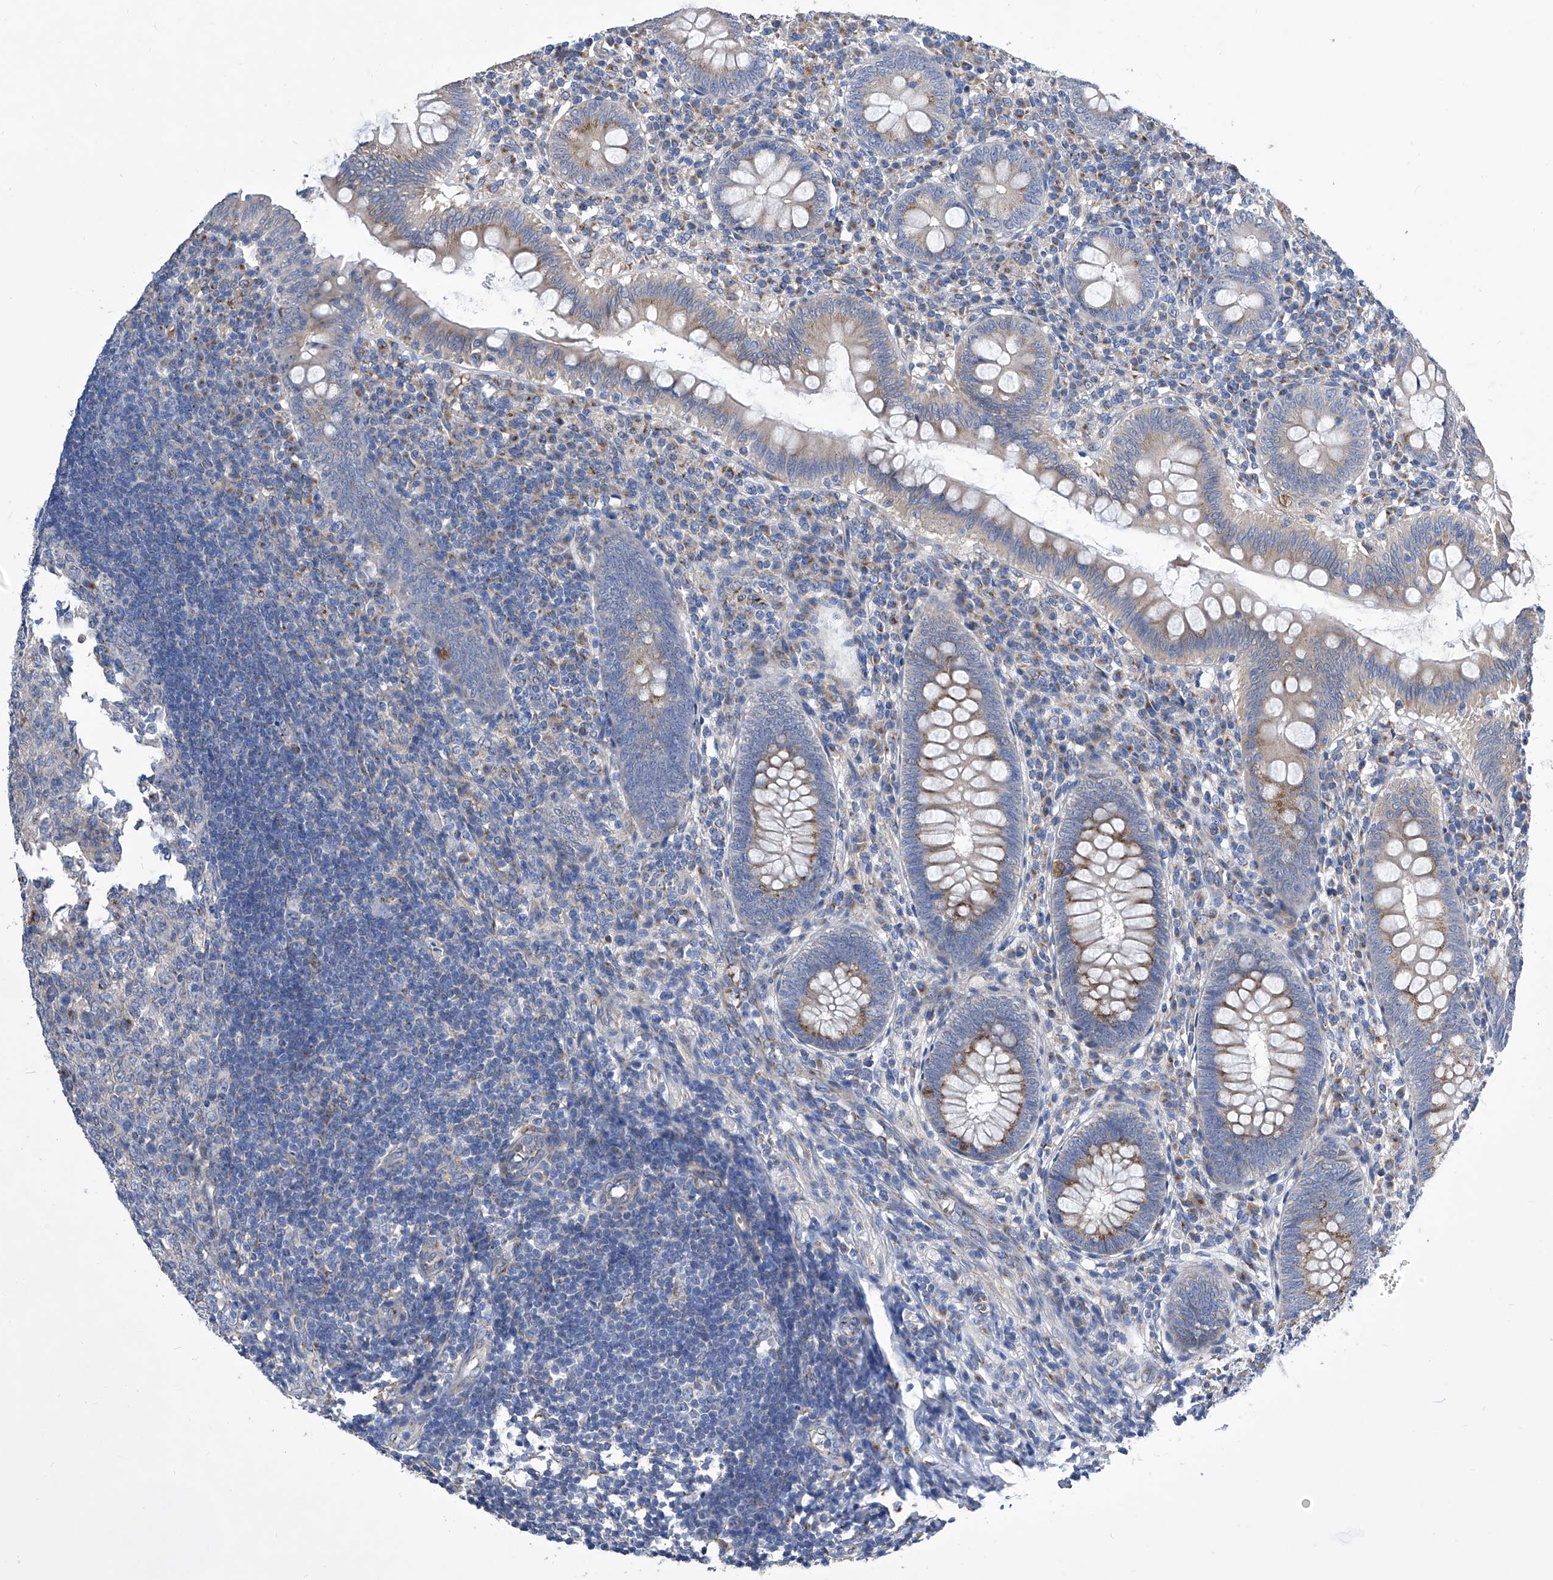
{"staining": {"intensity": "moderate", "quantity": ">75%", "location": "cytoplasmic/membranous"}, "tissue": "appendix", "cell_type": "Glandular cells", "image_type": "normal", "snomed": [{"axis": "morphology", "description": "Normal tissue, NOS"}, {"axis": "topography", "description": "Appendix"}], "caption": "Protein staining of unremarkable appendix exhibits moderate cytoplasmic/membranous staining in approximately >75% of glandular cells.", "gene": "TJAP1", "patient": {"sex": "male", "age": 14}}